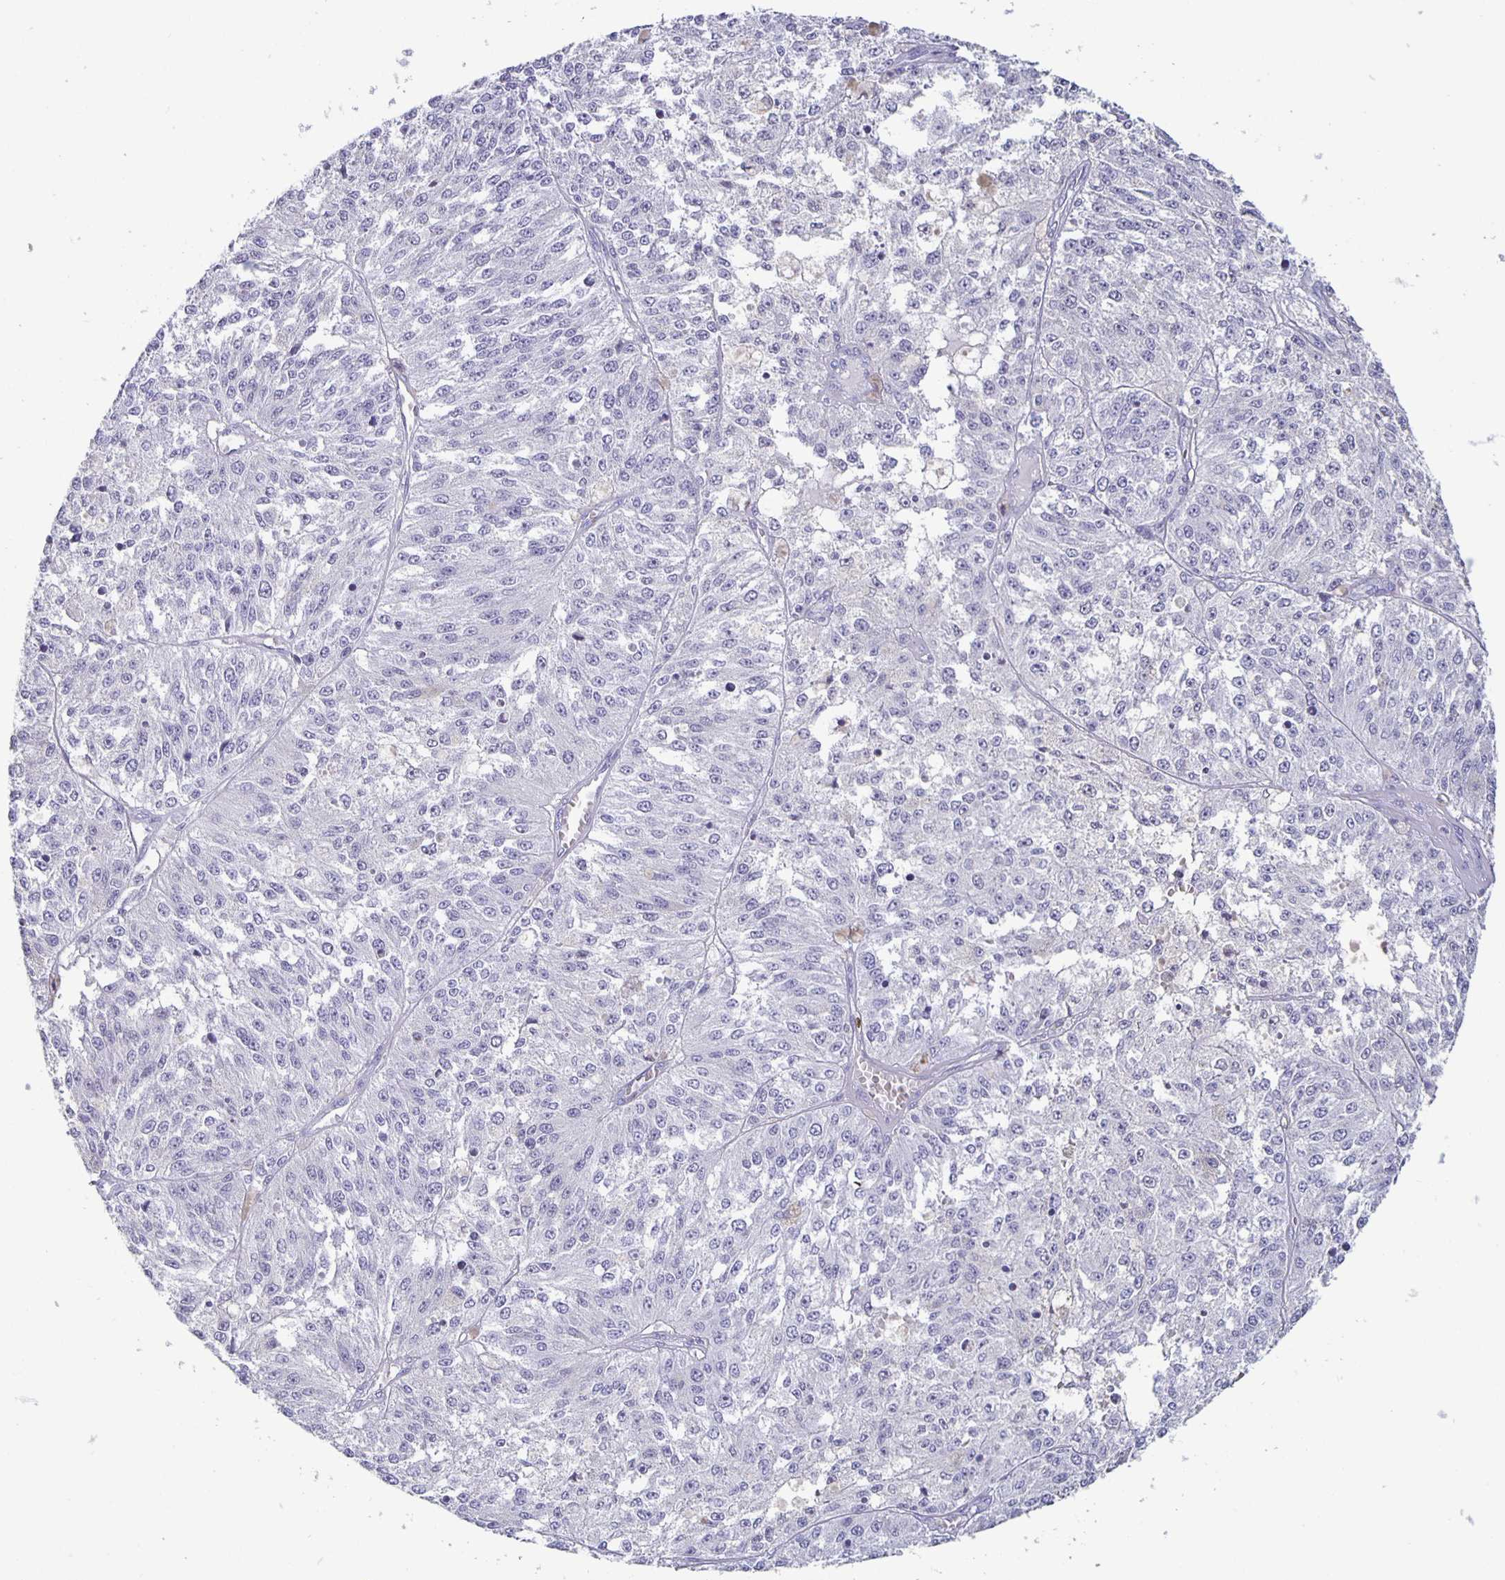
{"staining": {"intensity": "negative", "quantity": "none", "location": "none"}, "tissue": "melanoma", "cell_type": "Tumor cells", "image_type": "cancer", "snomed": [{"axis": "morphology", "description": "Malignant melanoma, Metastatic site"}, {"axis": "topography", "description": "Lymph node"}], "caption": "Immunohistochemistry micrograph of neoplastic tissue: melanoma stained with DAB (3,3'-diaminobenzidine) exhibits no significant protein expression in tumor cells.", "gene": "SATB2", "patient": {"sex": "female", "age": 64}}